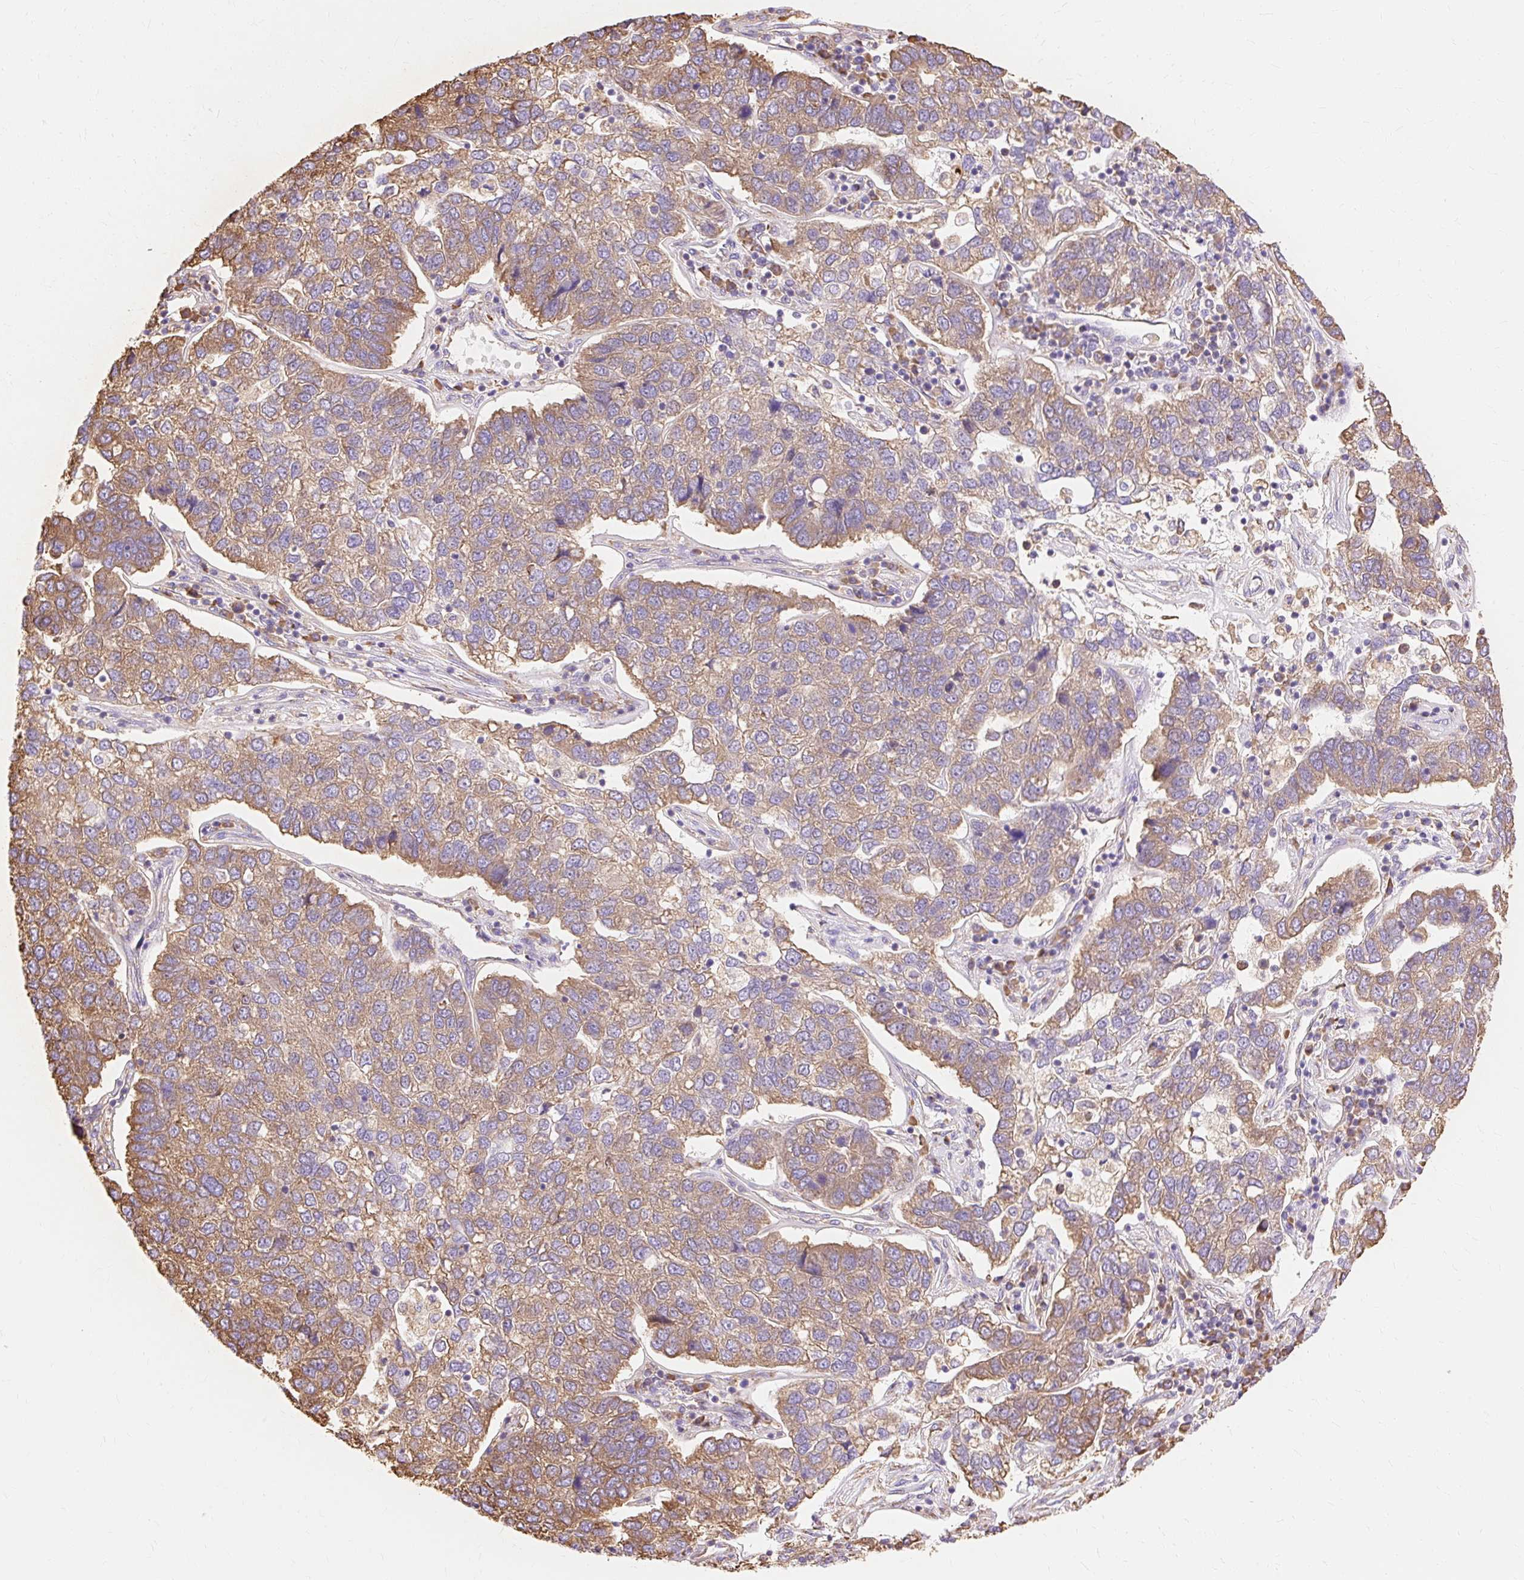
{"staining": {"intensity": "moderate", "quantity": ">75%", "location": "cytoplasmic/membranous"}, "tissue": "pancreatic cancer", "cell_type": "Tumor cells", "image_type": "cancer", "snomed": [{"axis": "morphology", "description": "Adenocarcinoma, NOS"}, {"axis": "topography", "description": "Pancreas"}], "caption": "Adenocarcinoma (pancreatic) stained with a brown dye reveals moderate cytoplasmic/membranous positive positivity in about >75% of tumor cells.", "gene": "RPS17", "patient": {"sex": "female", "age": 61}}